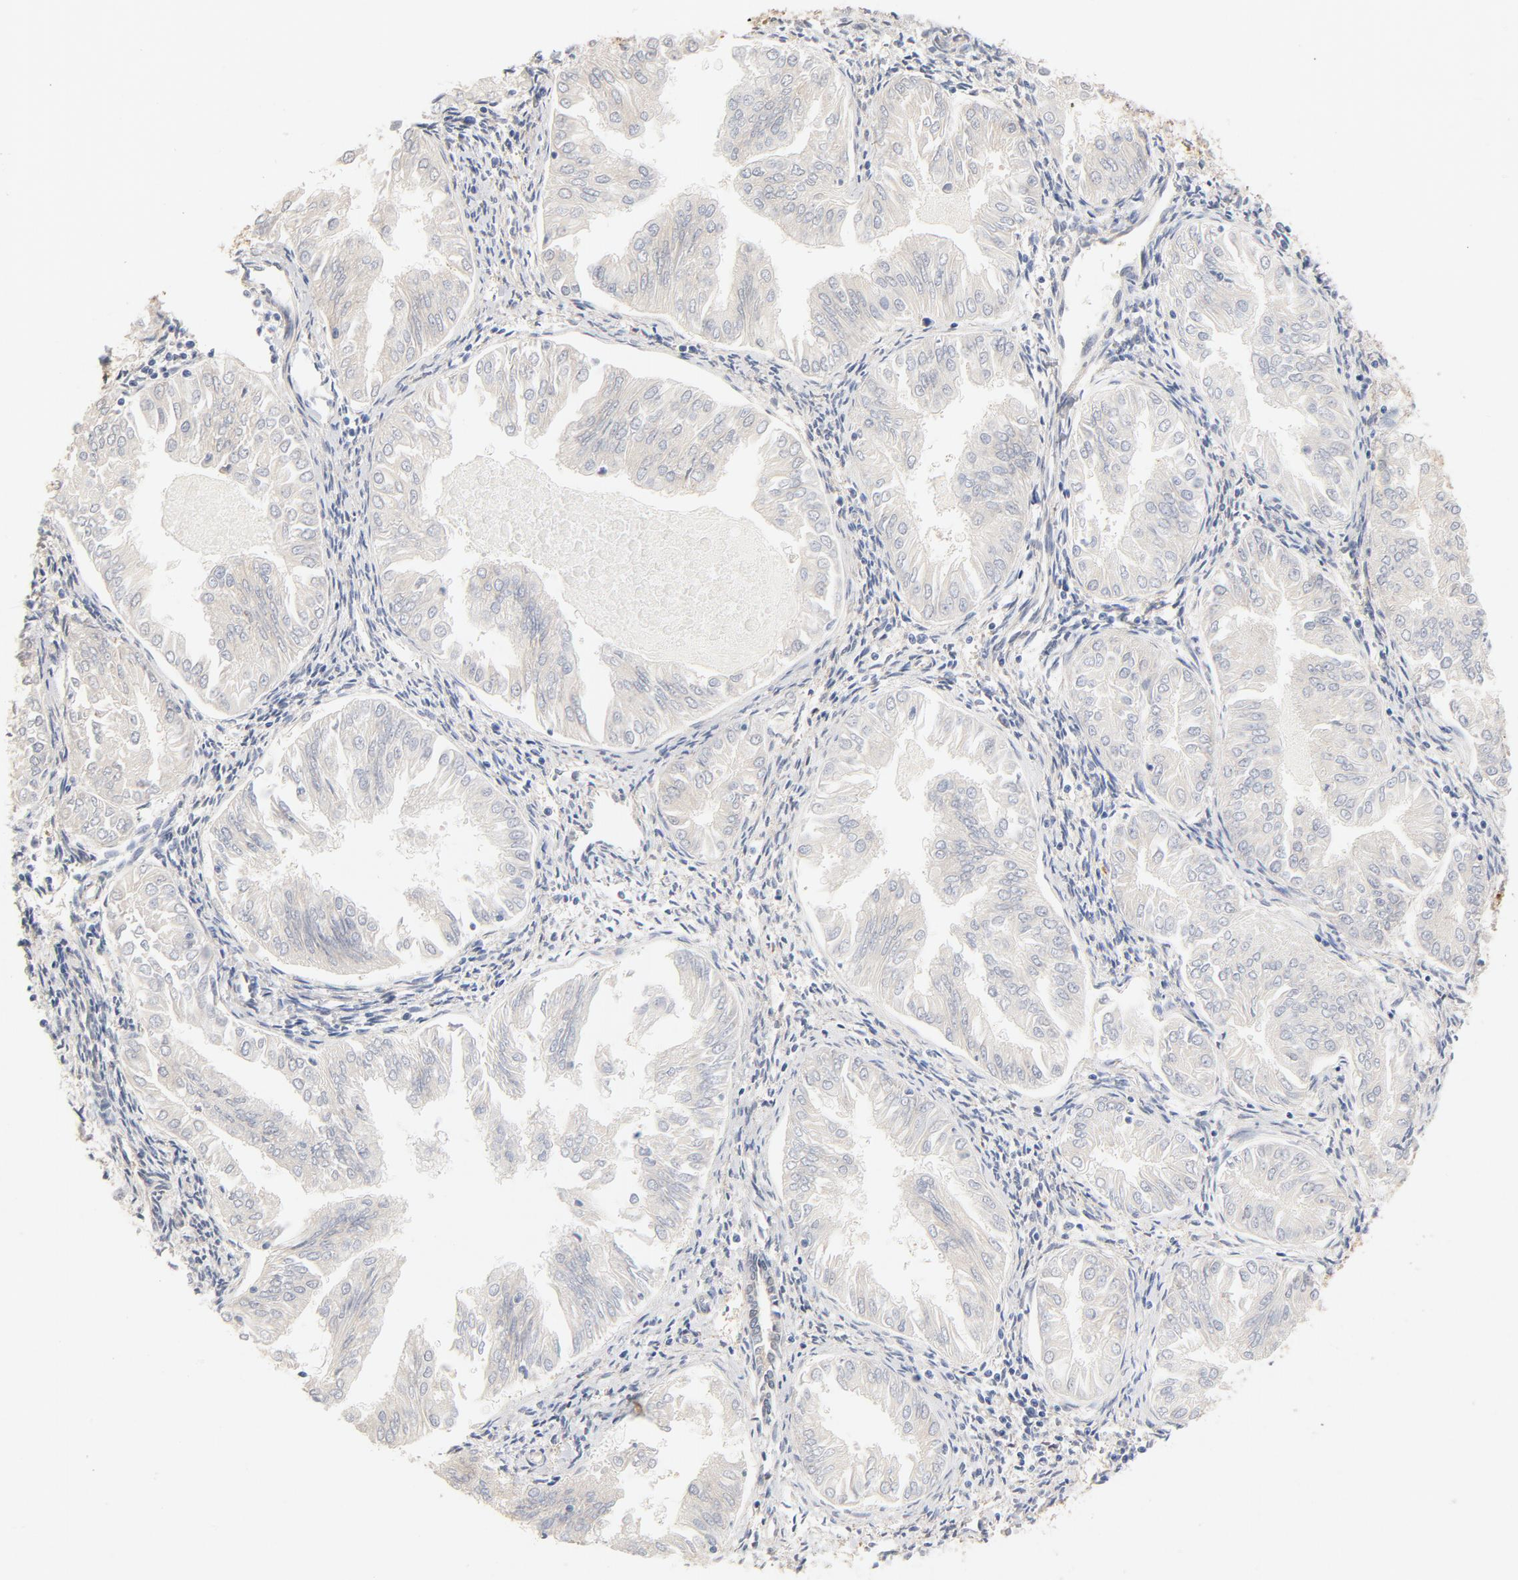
{"staining": {"intensity": "weak", "quantity": "<25%", "location": "cytoplasmic/membranous"}, "tissue": "endometrial cancer", "cell_type": "Tumor cells", "image_type": "cancer", "snomed": [{"axis": "morphology", "description": "Adenocarcinoma, NOS"}, {"axis": "topography", "description": "Endometrium"}], "caption": "A photomicrograph of human adenocarcinoma (endometrial) is negative for staining in tumor cells.", "gene": "EIF4E", "patient": {"sex": "female", "age": 53}}